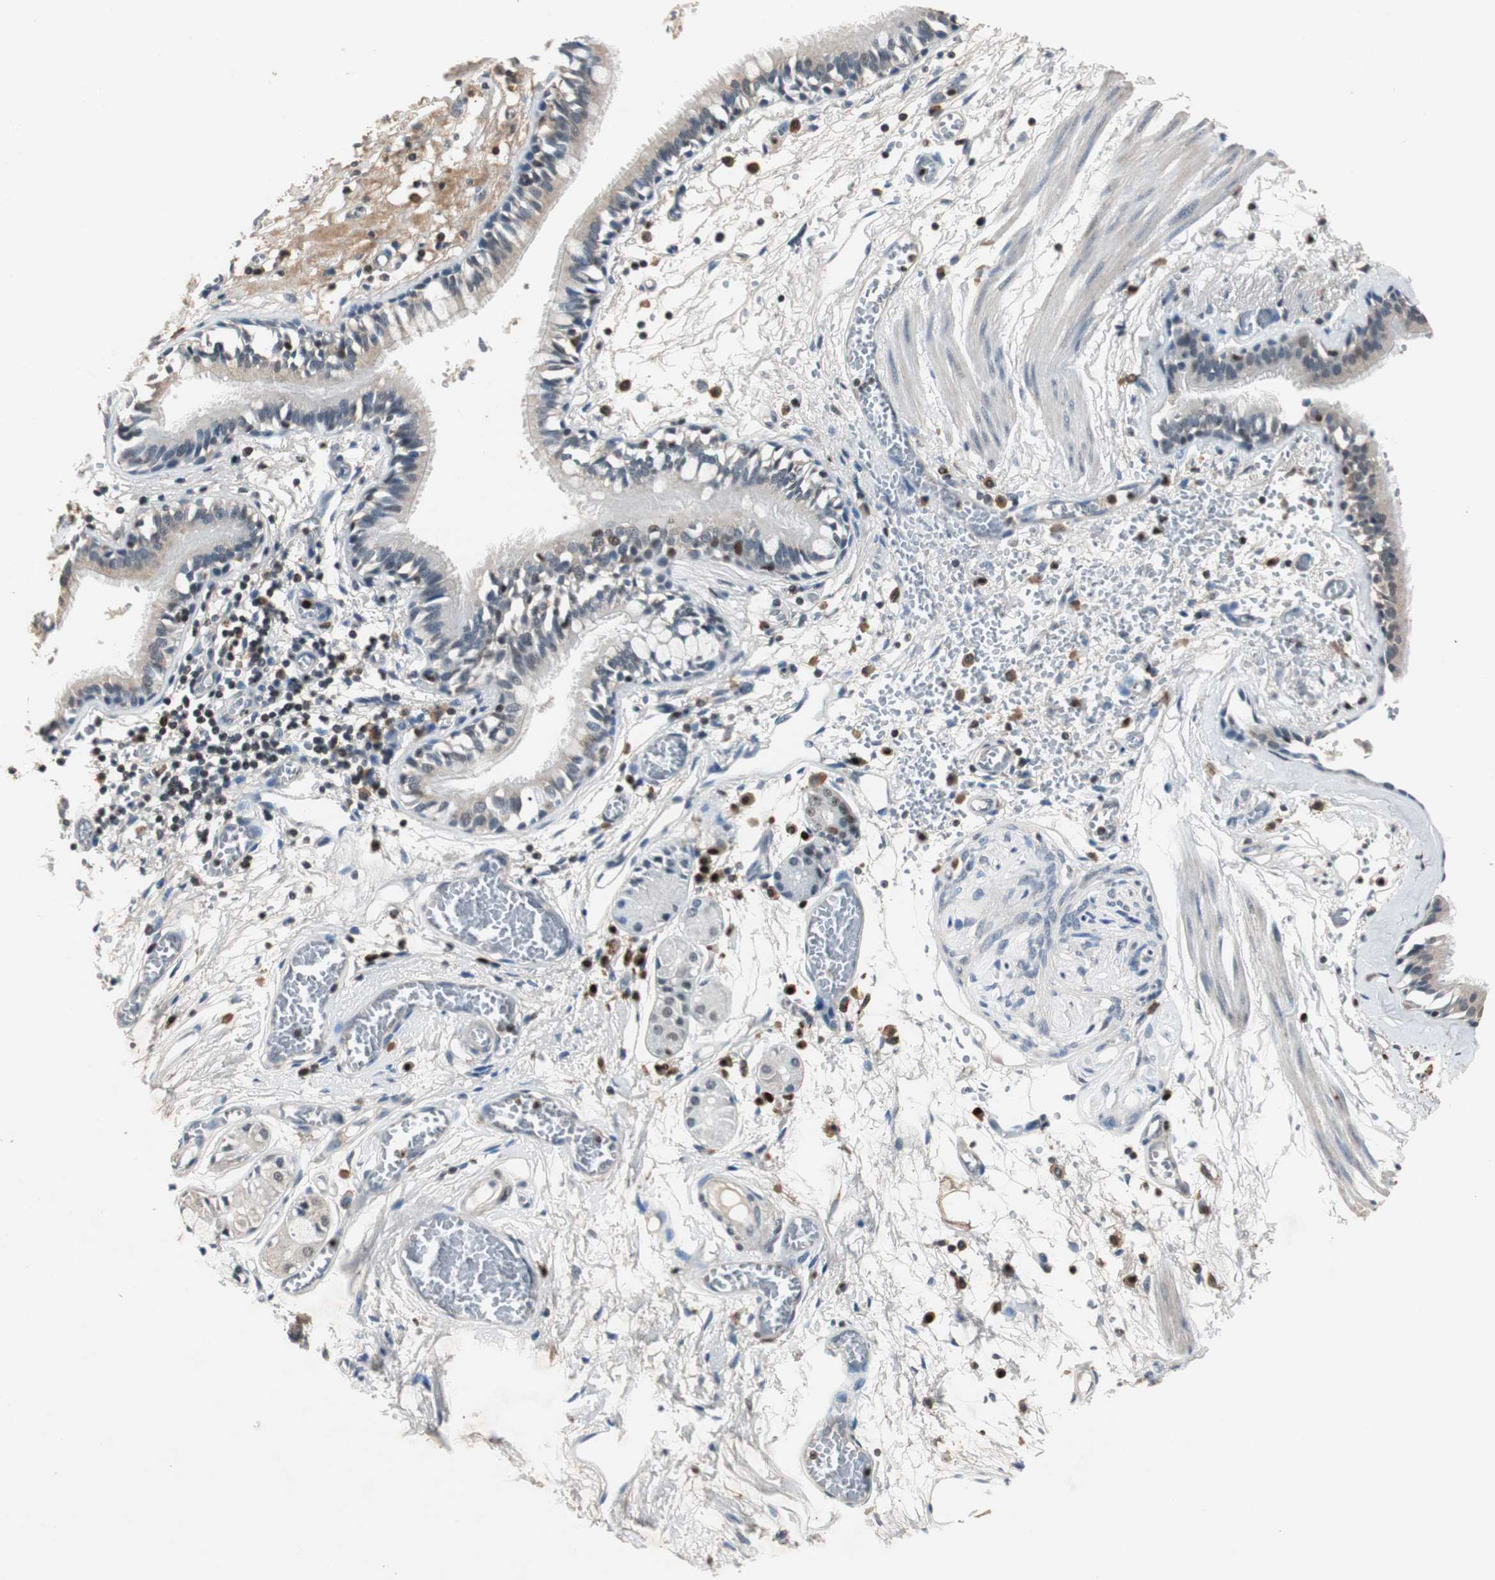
{"staining": {"intensity": "weak", "quantity": "<25%", "location": "cytoplasmic/membranous"}, "tissue": "bronchus", "cell_type": "Respiratory epithelial cells", "image_type": "normal", "snomed": [{"axis": "morphology", "description": "Normal tissue, NOS"}, {"axis": "topography", "description": "Bronchus"}, {"axis": "topography", "description": "Lung"}], "caption": "Immunohistochemical staining of normal human bronchus displays no significant expression in respiratory epithelial cells. (DAB IHC visualized using brightfield microscopy, high magnification).", "gene": "FEN1", "patient": {"sex": "female", "age": 56}}